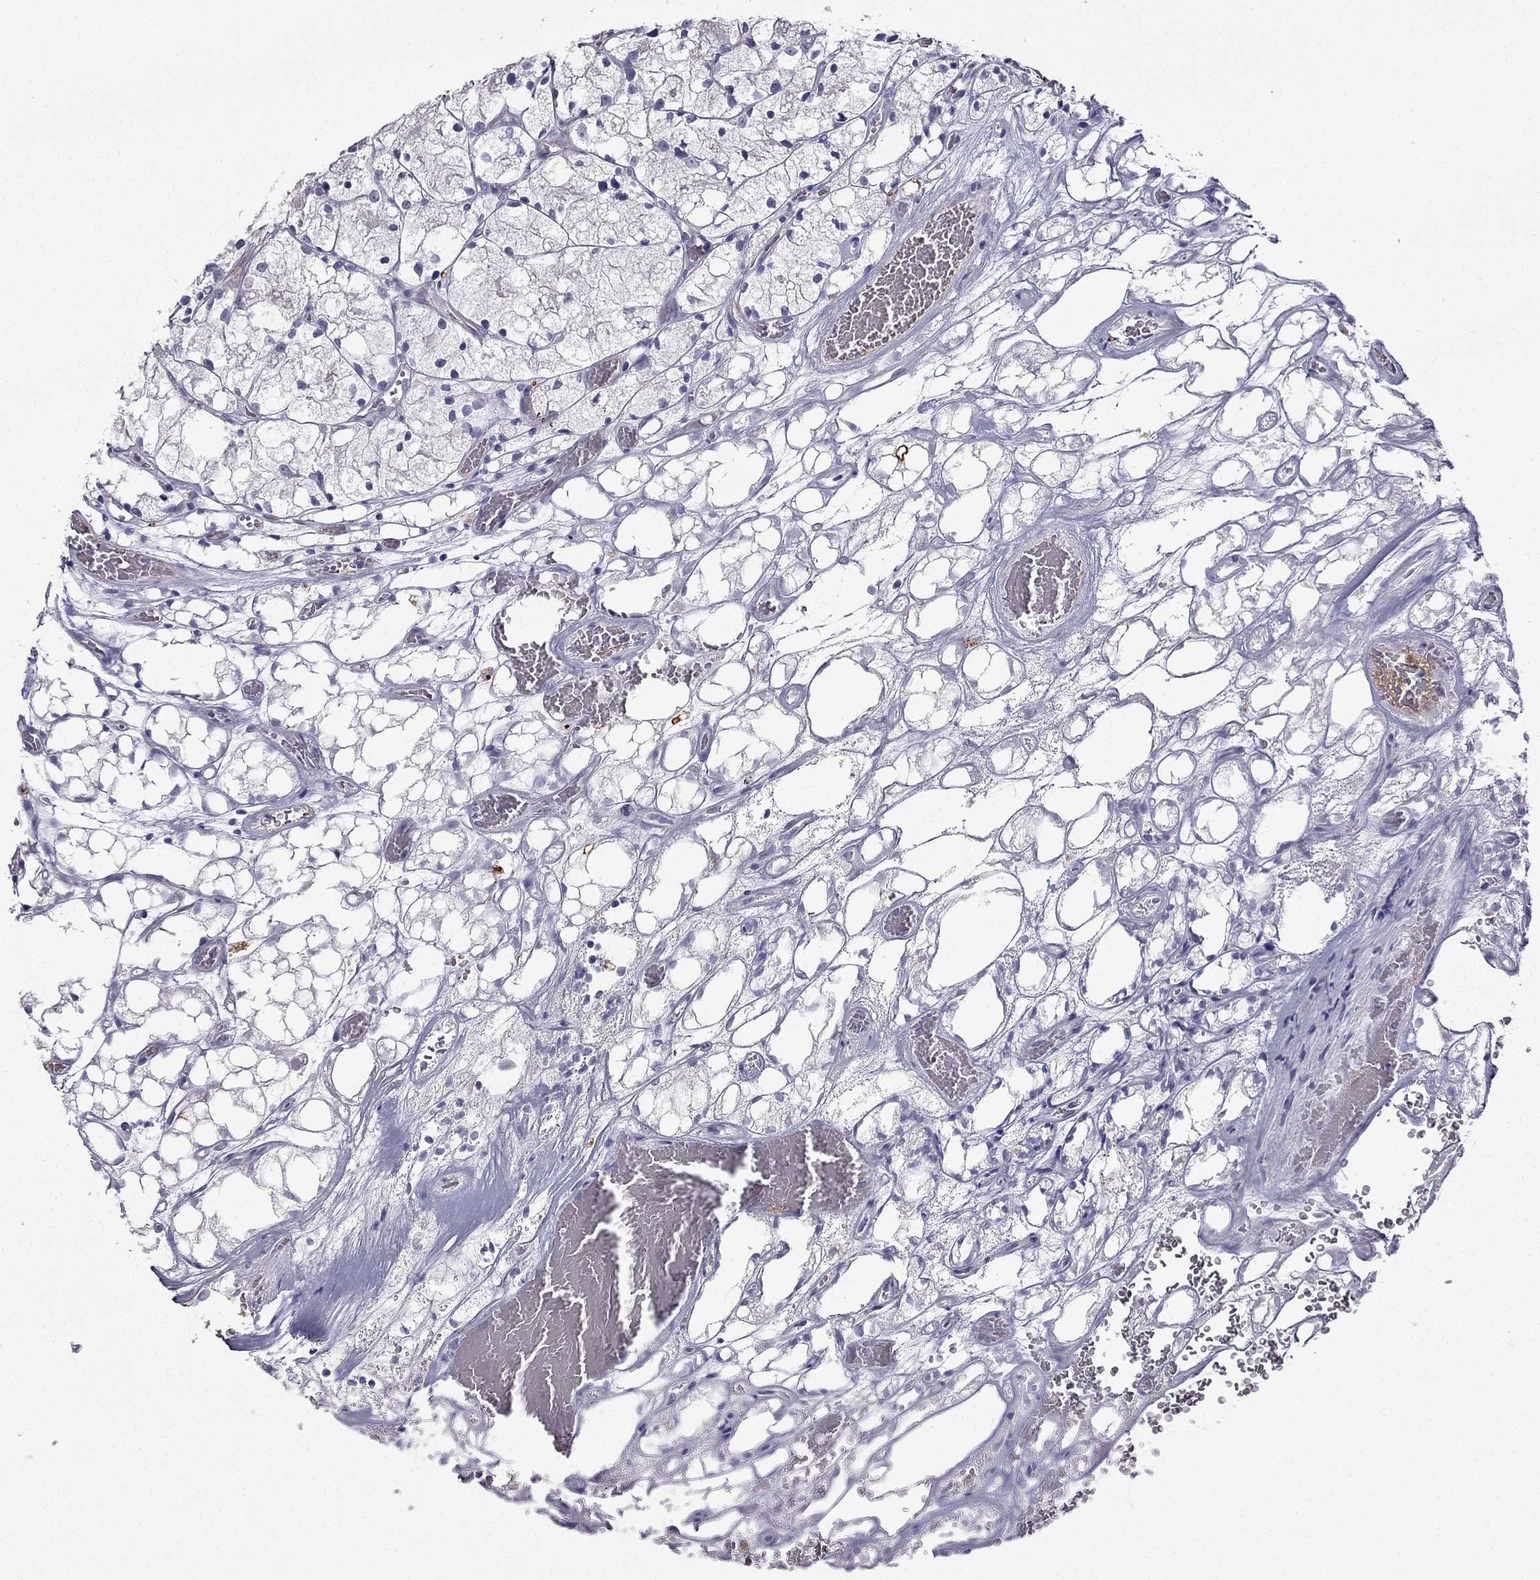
{"staining": {"intensity": "negative", "quantity": "none", "location": "none"}, "tissue": "renal cancer", "cell_type": "Tumor cells", "image_type": "cancer", "snomed": [{"axis": "morphology", "description": "Adenocarcinoma, NOS"}, {"axis": "topography", "description": "Kidney"}], "caption": "Immunohistochemical staining of human adenocarcinoma (renal) demonstrates no significant positivity in tumor cells.", "gene": "UHRF1", "patient": {"sex": "female", "age": 69}}